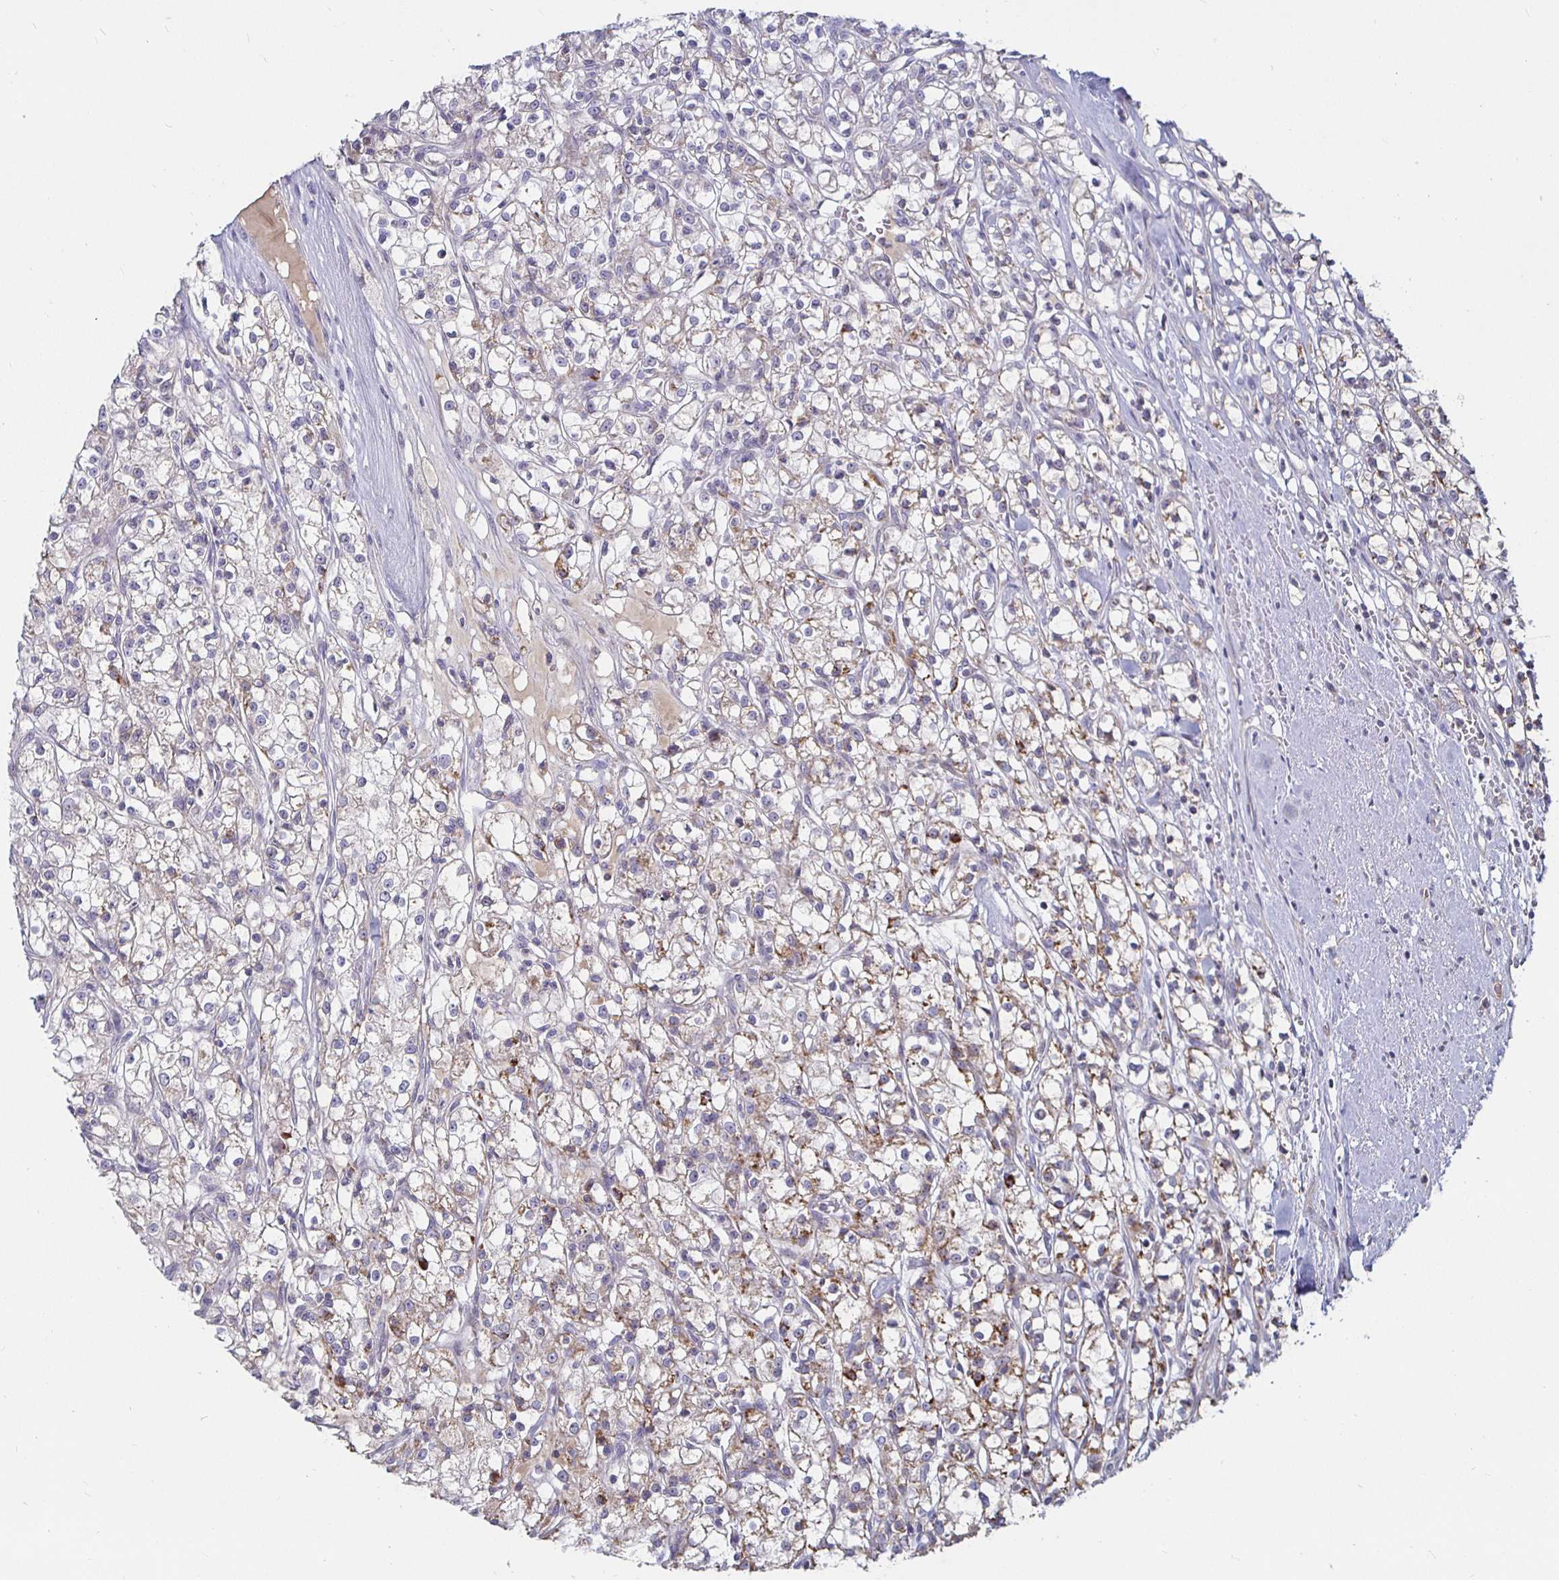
{"staining": {"intensity": "weak", "quantity": "<25%", "location": "cytoplasmic/membranous"}, "tissue": "renal cancer", "cell_type": "Tumor cells", "image_type": "cancer", "snomed": [{"axis": "morphology", "description": "Adenocarcinoma, NOS"}, {"axis": "topography", "description": "Kidney"}], "caption": "IHC photomicrograph of human renal cancer stained for a protein (brown), which demonstrates no staining in tumor cells.", "gene": "RNF144B", "patient": {"sex": "female", "age": 59}}